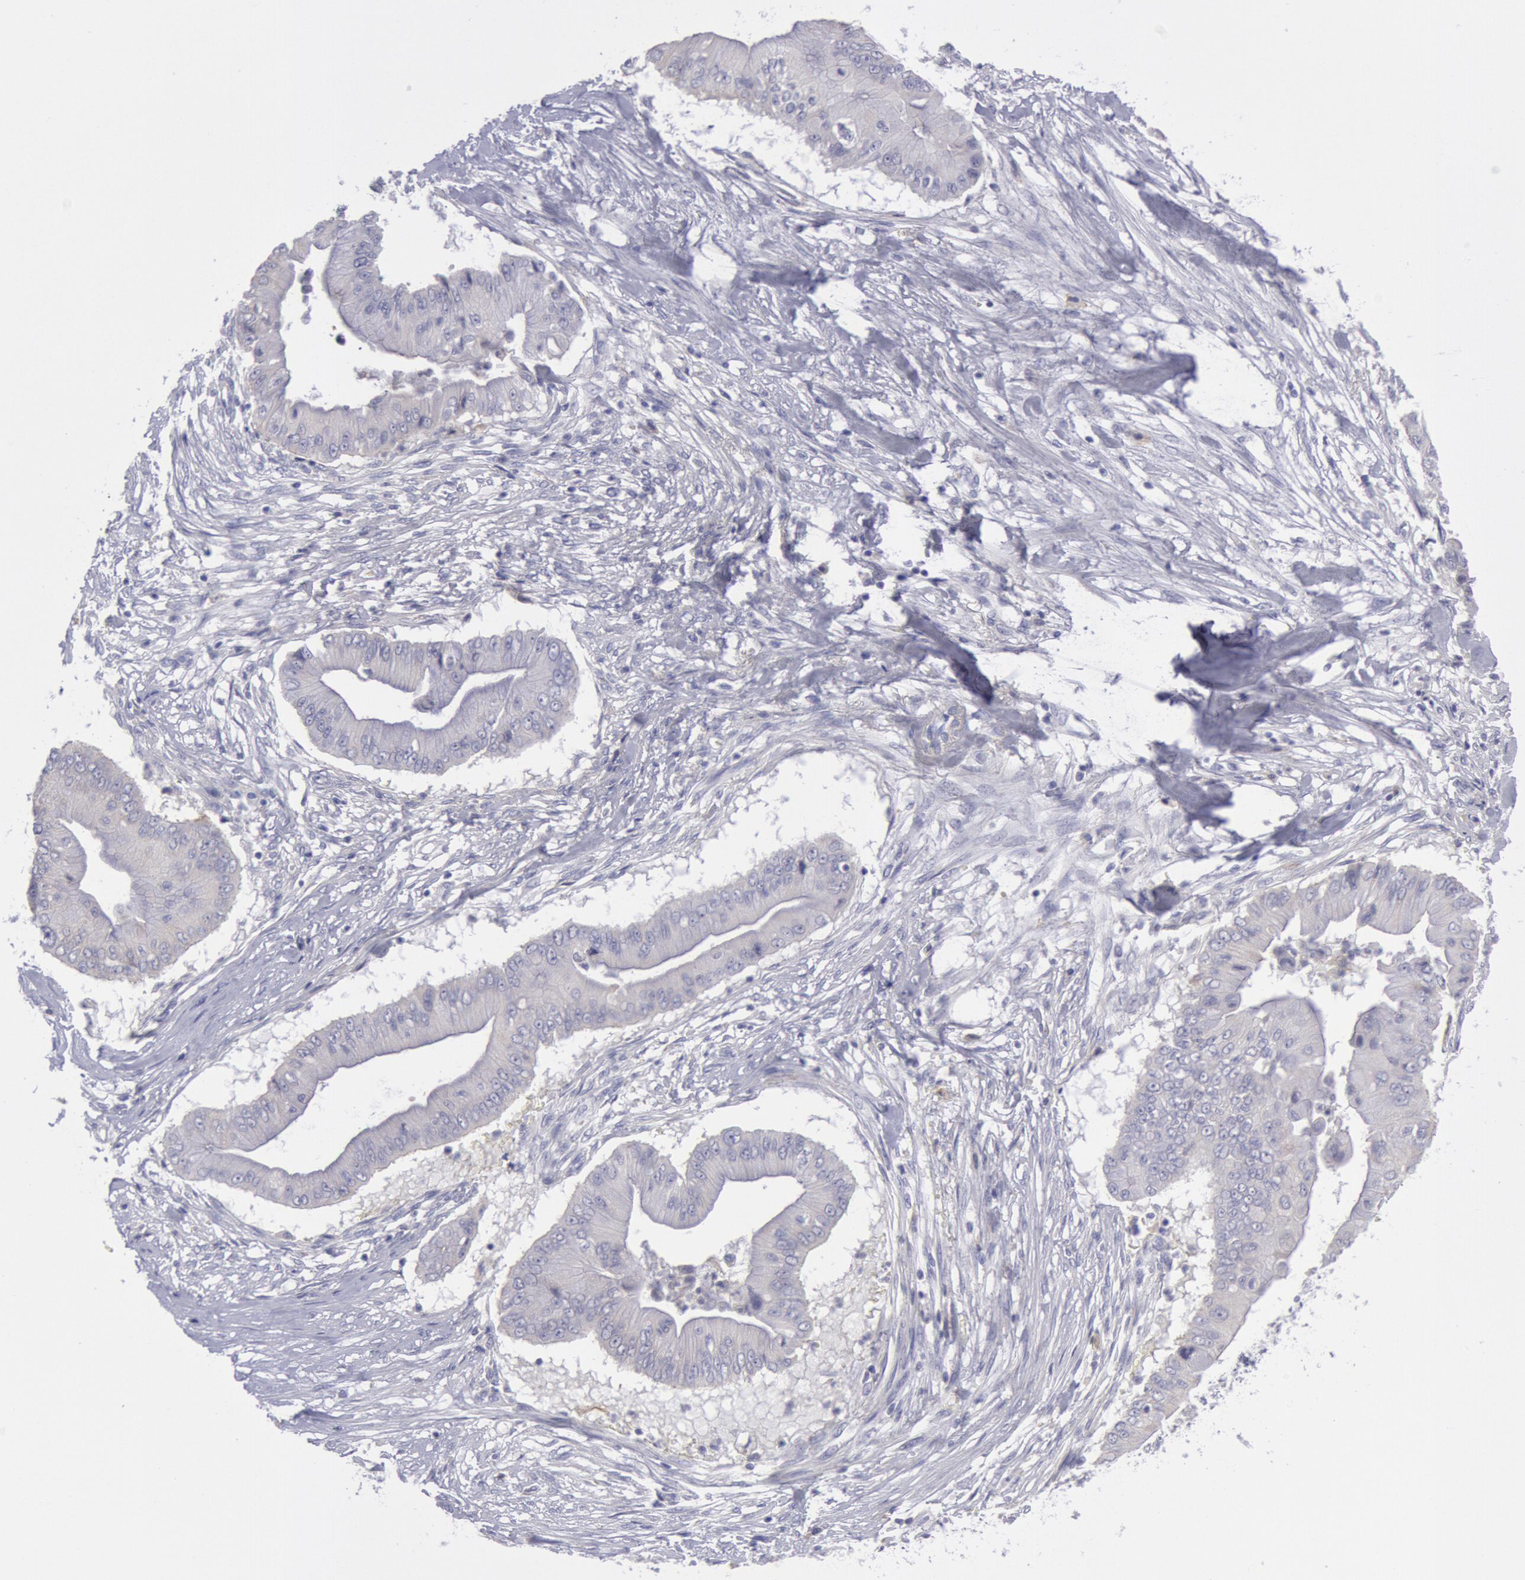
{"staining": {"intensity": "negative", "quantity": "none", "location": "none"}, "tissue": "pancreatic cancer", "cell_type": "Tumor cells", "image_type": "cancer", "snomed": [{"axis": "morphology", "description": "Adenocarcinoma, NOS"}, {"axis": "topography", "description": "Pancreas"}], "caption": "Immunohistochemistry (IHC) photomicrograph of neoplastic tissue: pancreatic cancer (adenocarcinoma) stained with DAB (3,3'-diaminobenzidine) demonstrates no significant protein positivity in tumor cells. (DAB (3,3'-diaminobenzidine) immunohistochemistry, high magnification).", "gene": "MYH7", "patient": {"sex": "male", "age": 62}}